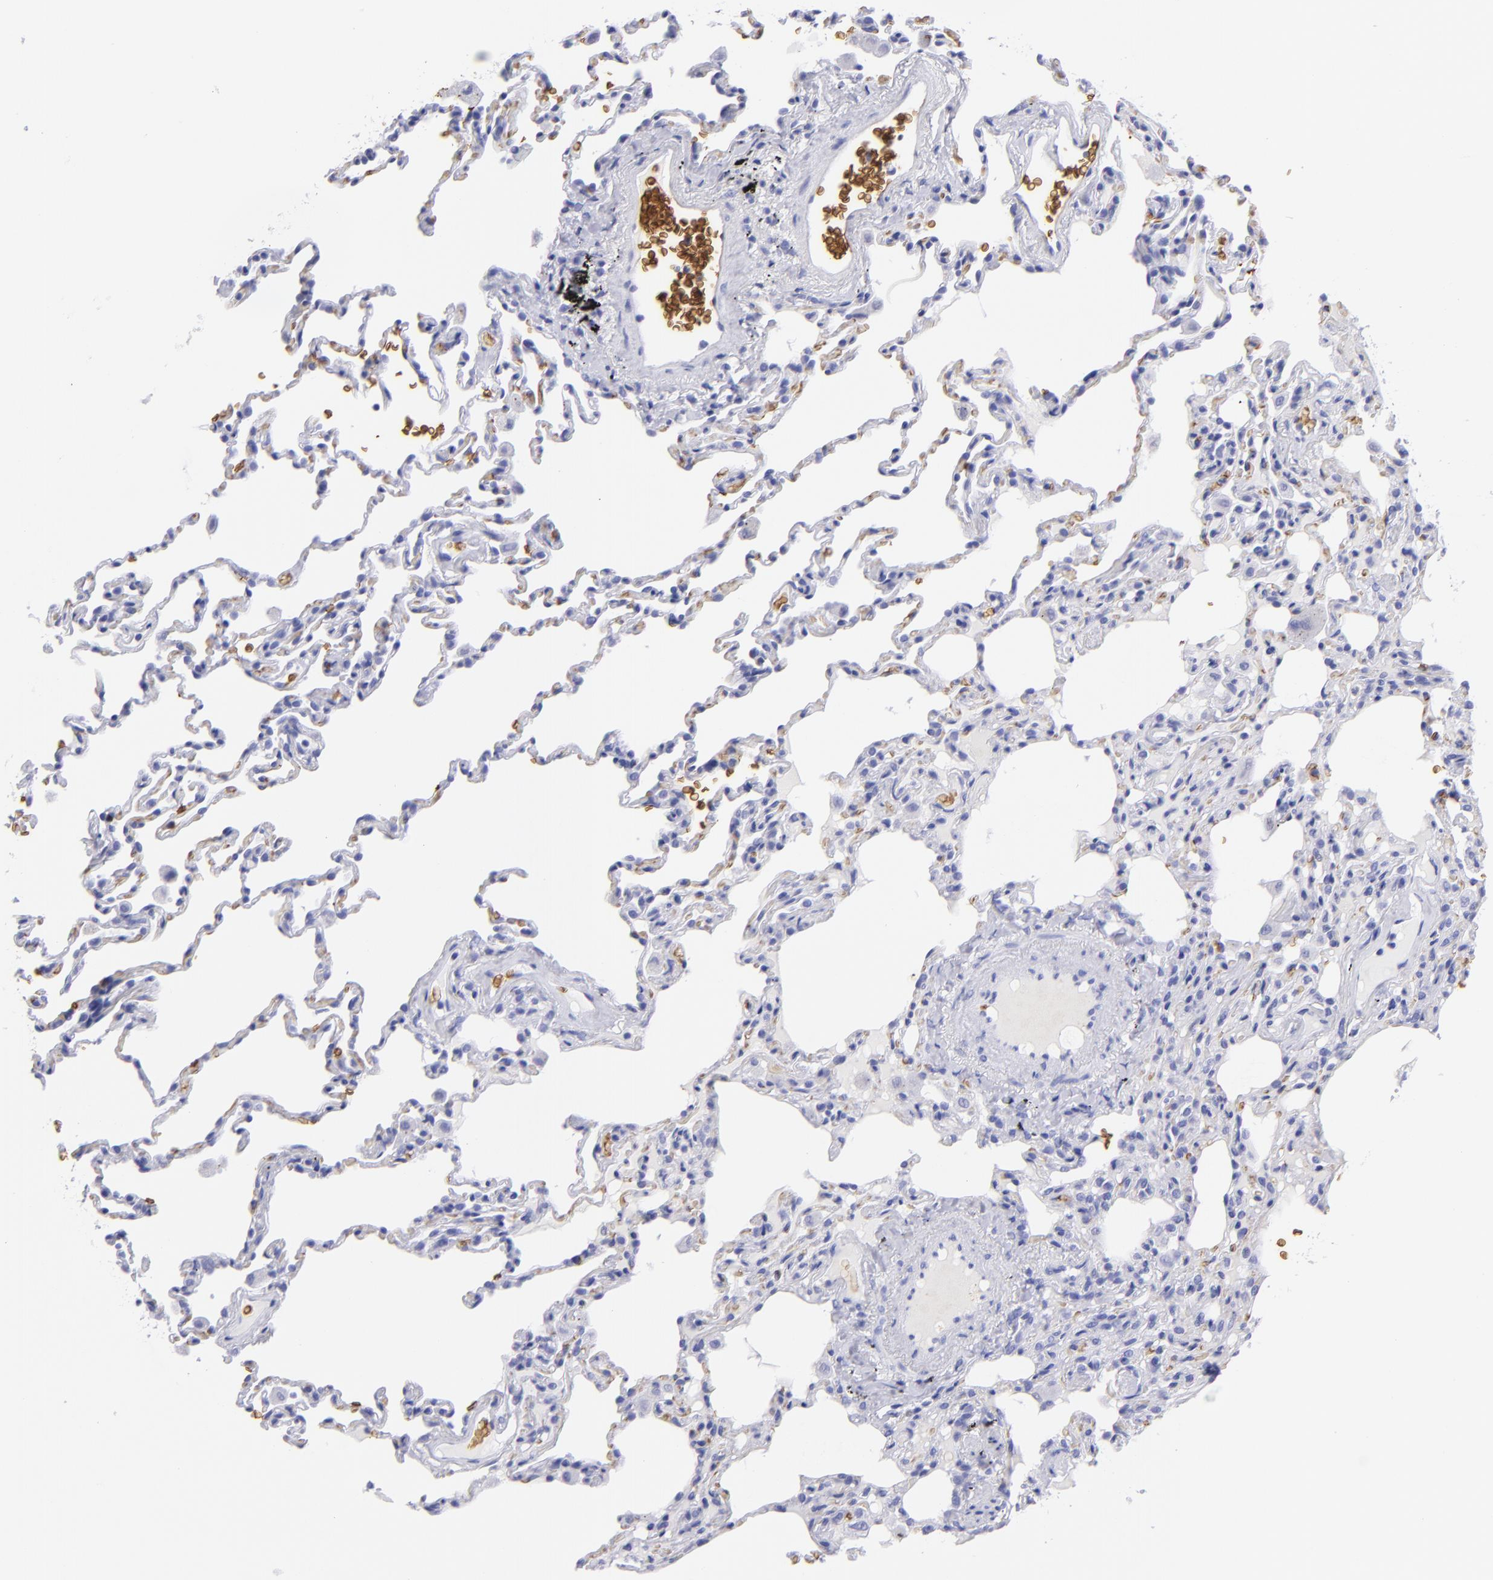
{"staining": {"intensity": "negative", "quantity": "none", "location": "none"}, "tissue": "lung", "cell_type": "Alveolar cells", "image_type": "normal", "snomed": [{"axis": "morphology", "description": "Normal tissue, NOS"}, {"axis": "topography", "description": "Lung"}], "caption": "This is an IHC micrograph of normal lung. There is no positivity in alveolar cells.", "gene": "GYPA", "patient": {"sex": "male", "age": 59}}